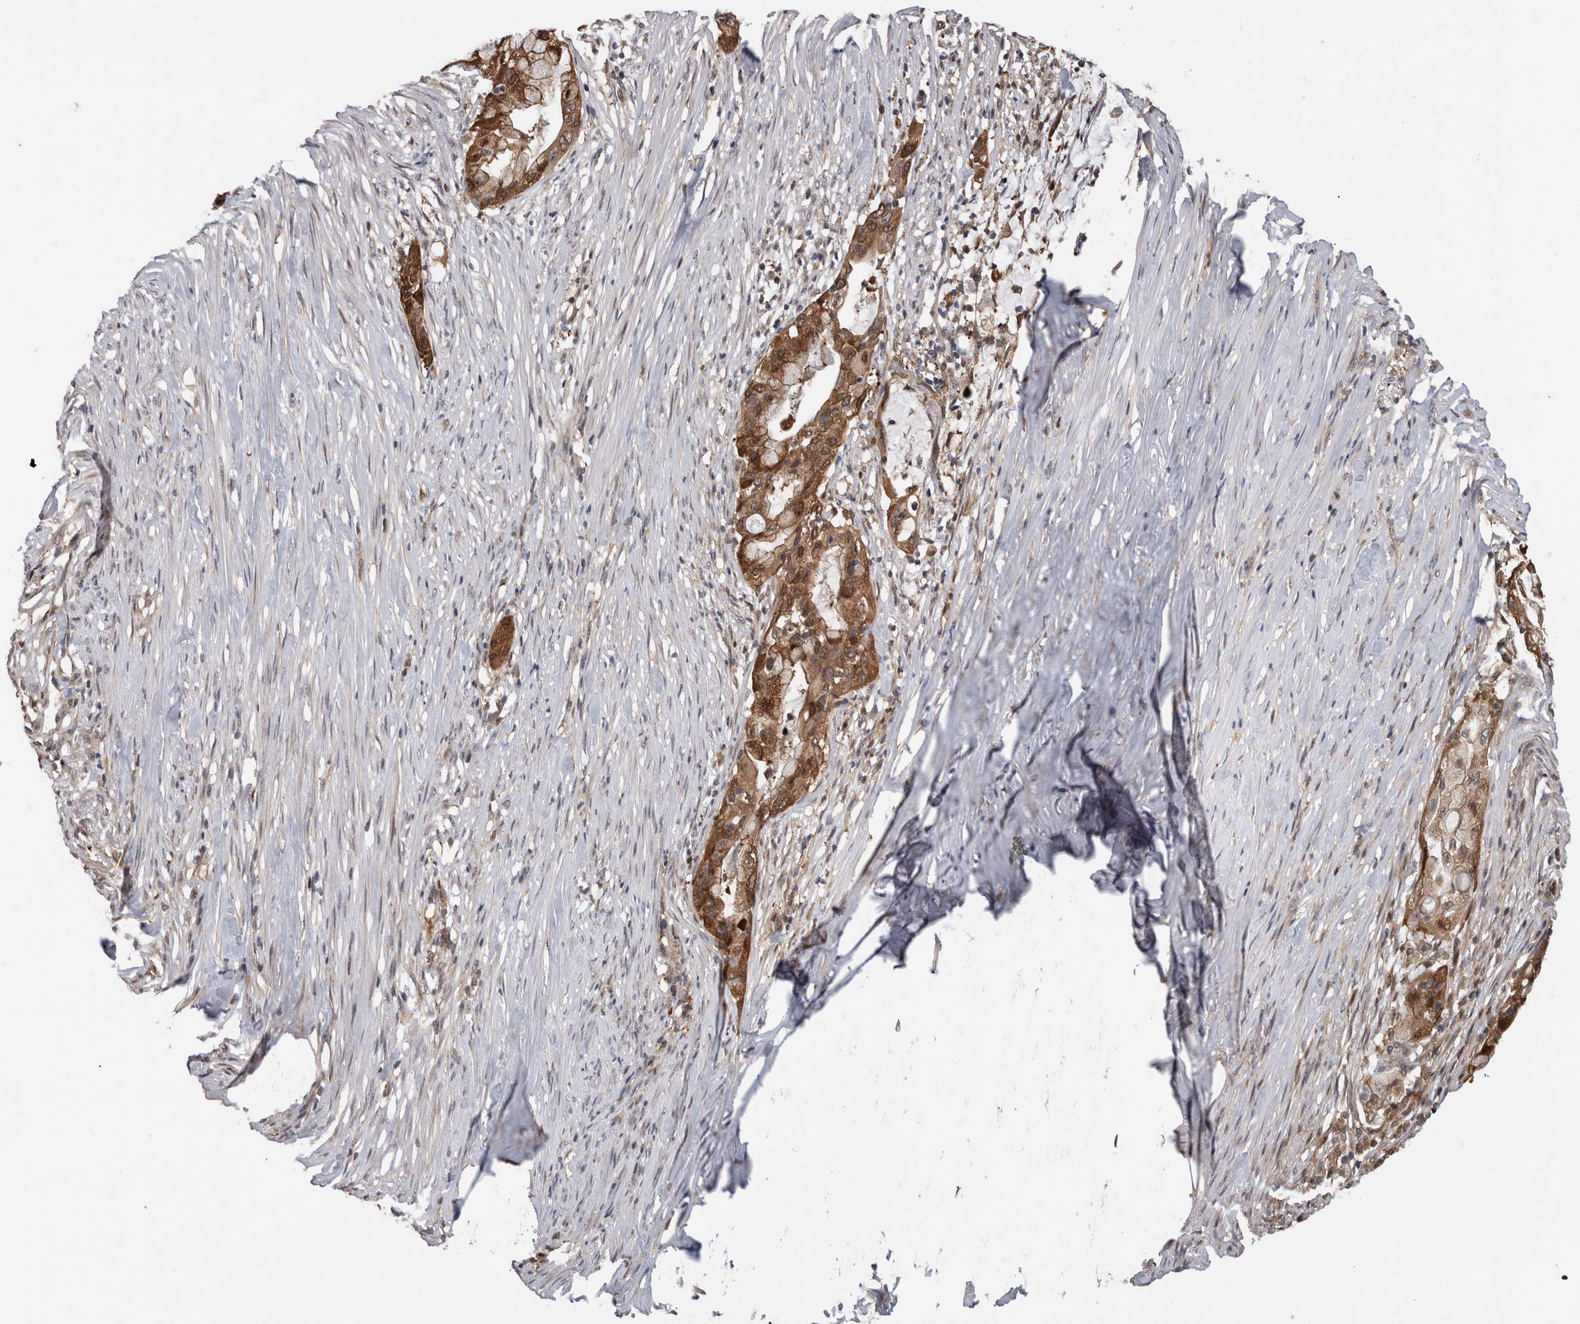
{"staining": {"intensity": "moderate", "quantity": ">75%", "location": "cytoplasmic/membranous"}, "tissue": "pancreatic cancer", "cell_type": "Tumor cells", "image_type": "cancer", "snomed": [{"axis": "morphology", "description": "Adenocarcinoma, NOS"}, {"axis": "topography", "description": "Pancreas"}], "caption": "An immunohistochemistry (IHC) image of neoplastic tissue is shown. Protein staining in brown highlights moderate cytoplasmic/membranous positivity in pancreatic adenocarcinoma within tumor cells. (DAB (3,3'-diaminobenzidine) = brown stain, brightfield microscopy at high magnification).", "gene": "USH1G", "patient": {"sex": "male", "age": 53}}